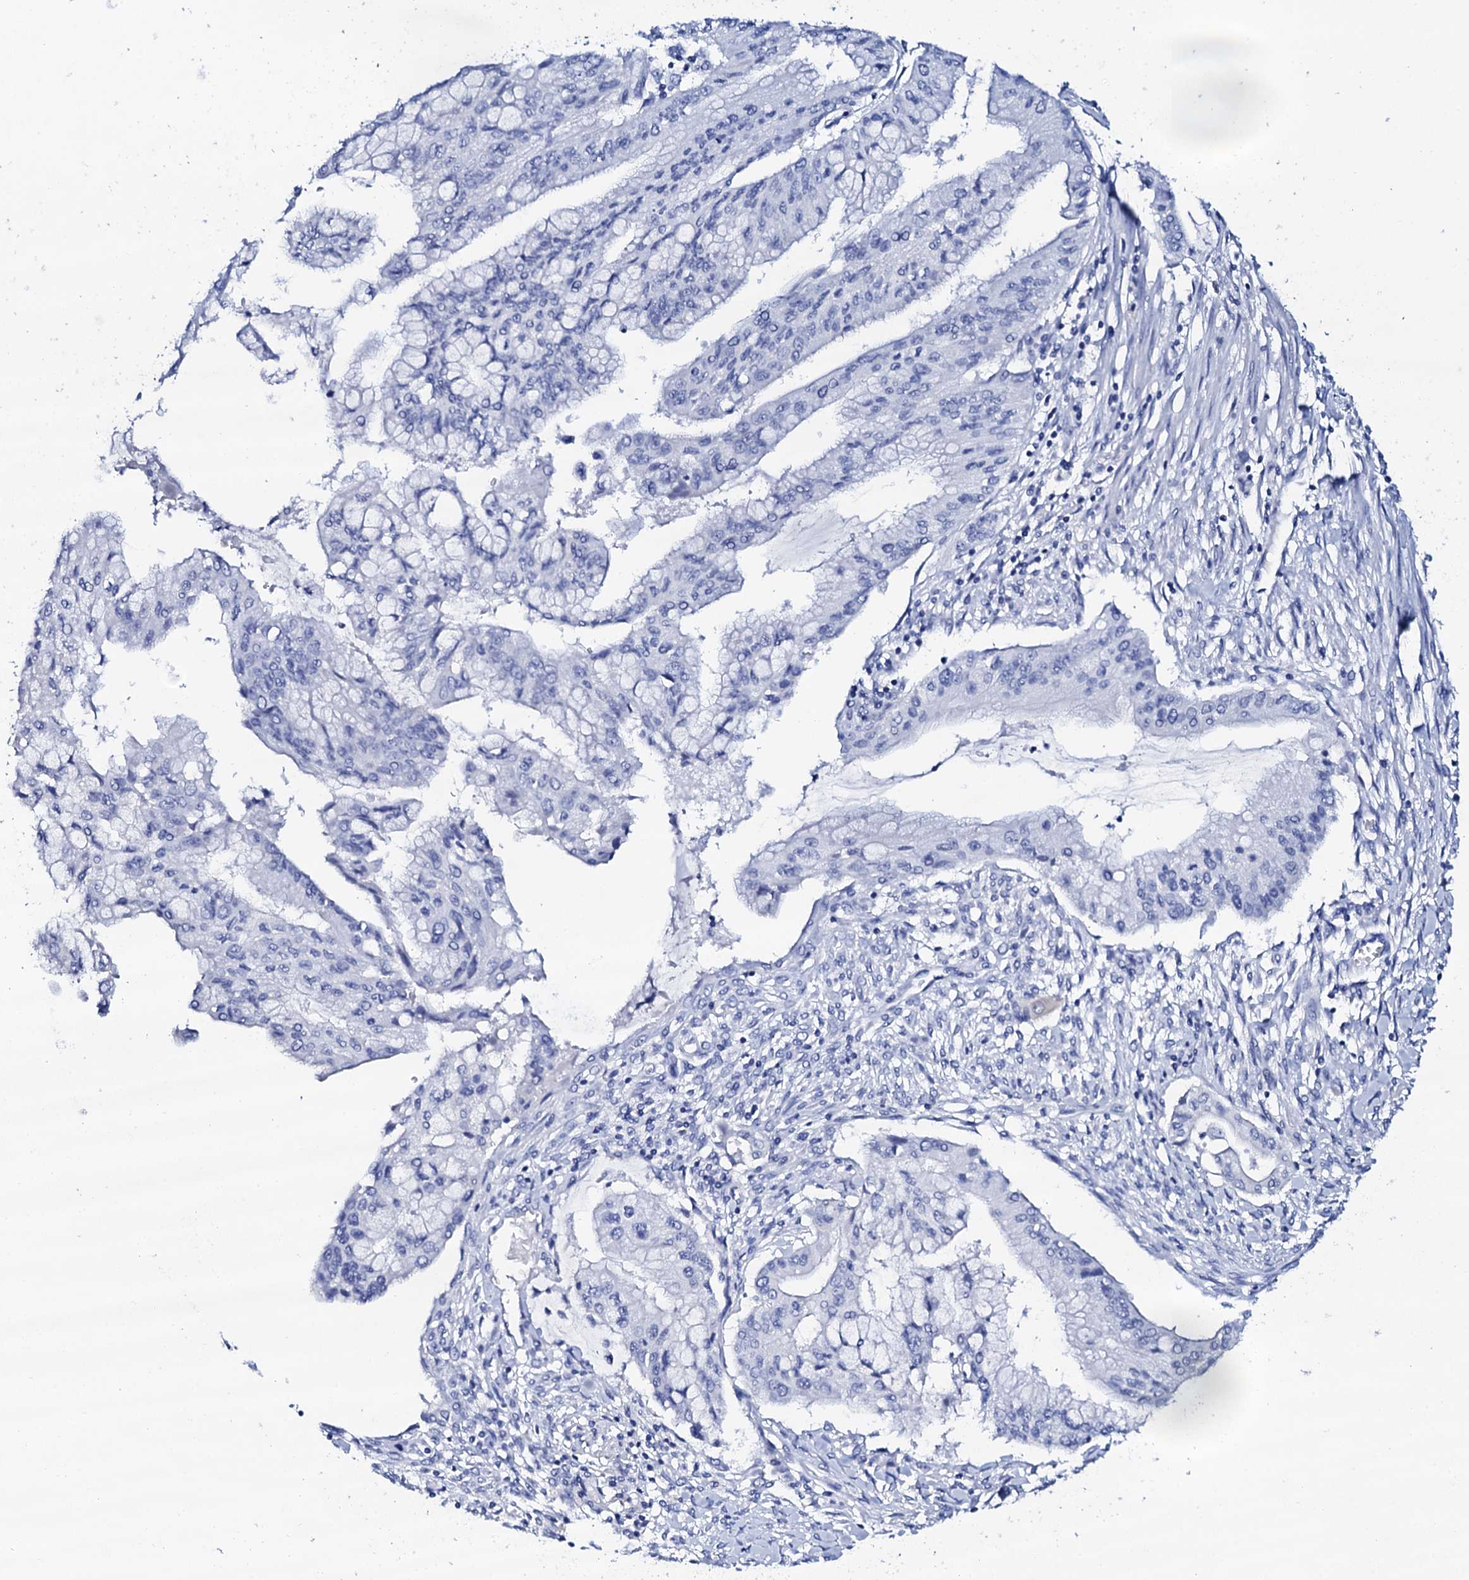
{"staining": {"intensity": "negative", "quantity": "none", "location": "none"}, "tissue": "pancreatic cancer", "cell_type": "Tumor cells", "image_type": "cancer", "snomed": [{"axis": "morphology", "description": "Adenocarcinoma, NOS"}, {"axis": "topography", "description": "Pancreas"}], "caption": "IHC of adenocarcinoma (pancreatic) shows no expression in tumor cells.", "gene": "FBXL16", "patient": {"sex": "male", "age": 46}}